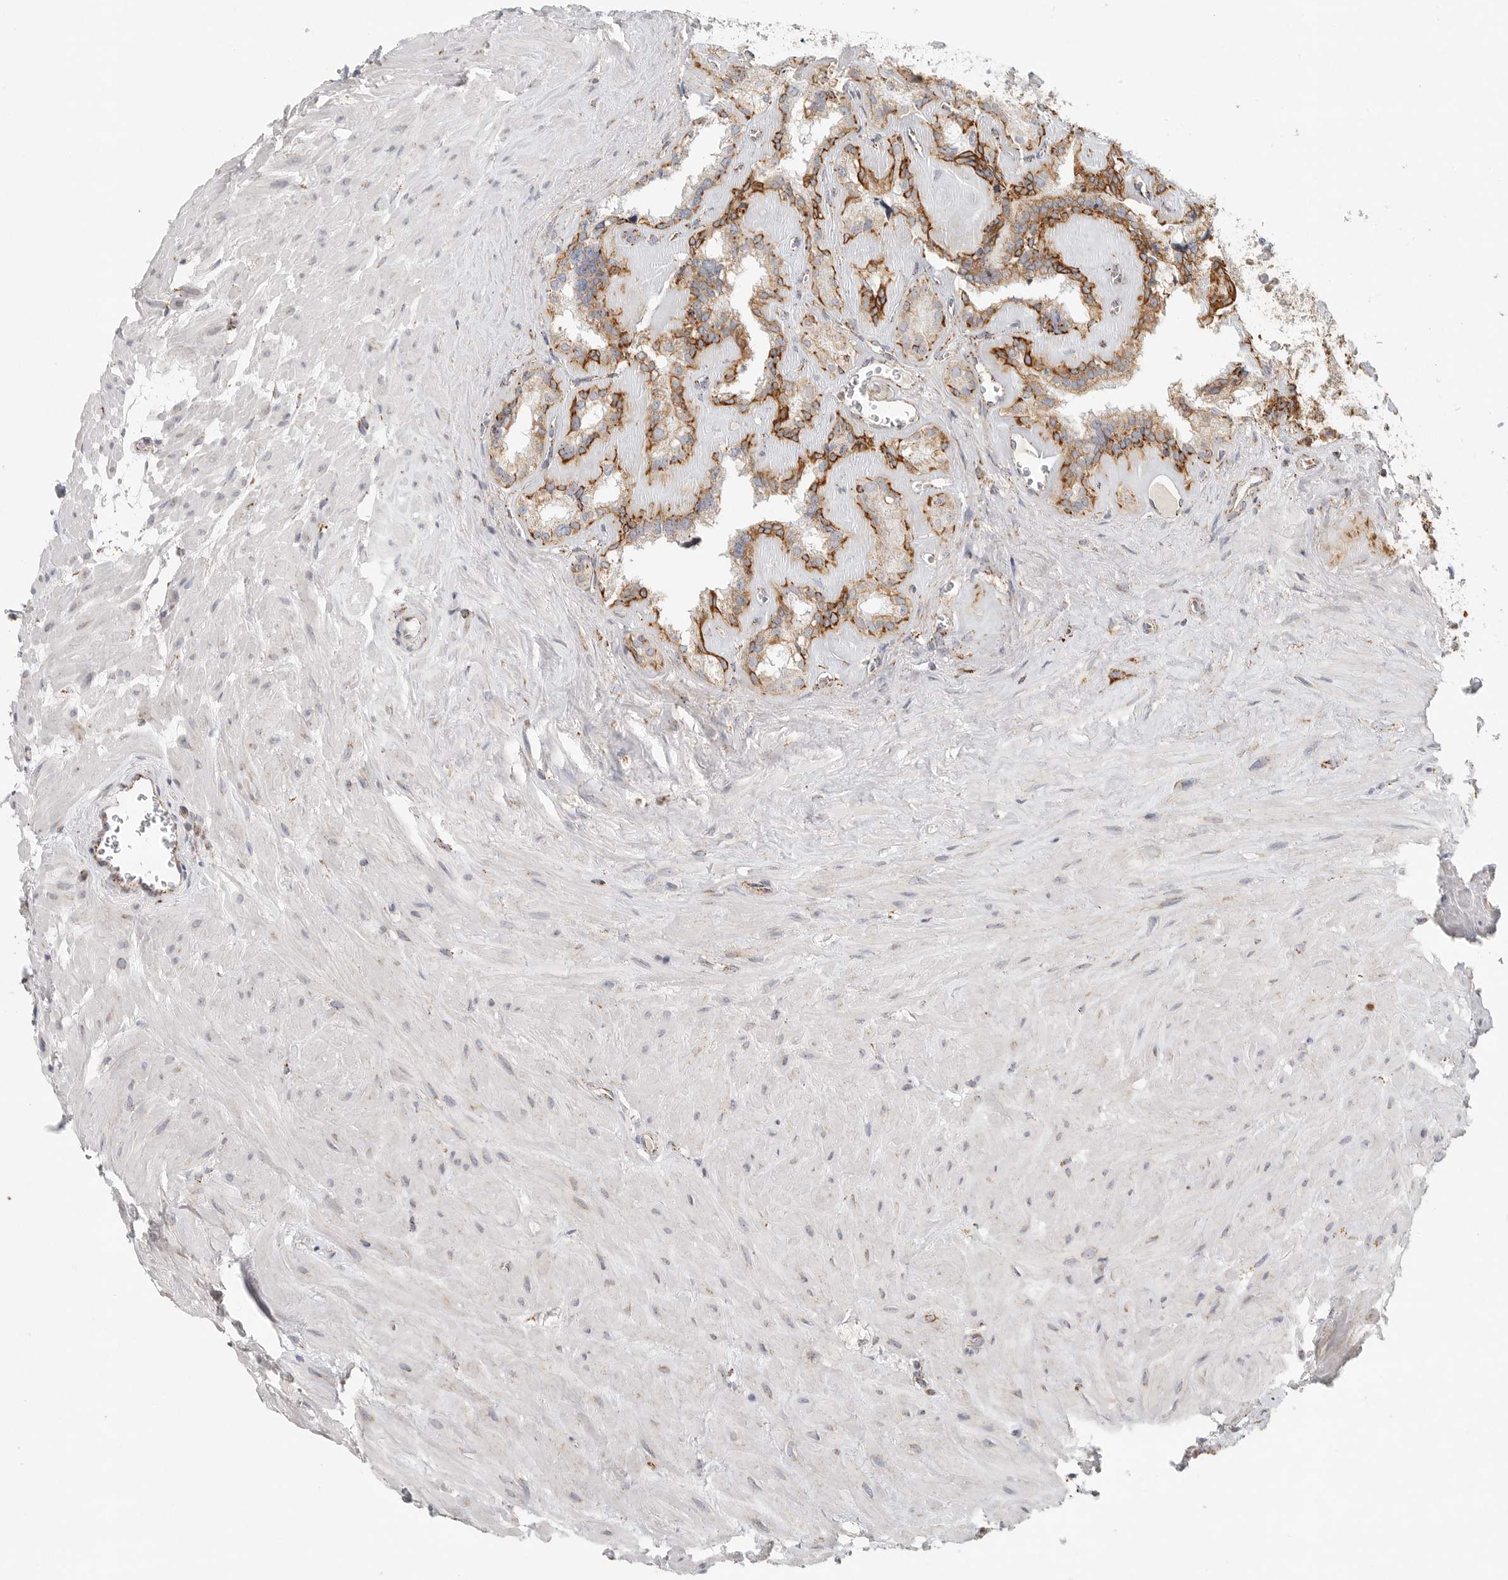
{"staining": {"intensity": "moderate", "quantity": ">75%", "location": "cytoplasmic/membranous"}, "tissue": "seminal vesicle", "cell_type": "Glandular cells", "image_type": "normal", "snomed": [{"axis": "morphology", "description": "Normal tissue, NOS"}, {"axis": "topography", "description": "Prostate"}, {"axis": "topography", "description": "Seminal veicle"}], "caption": "Immunohistochemistry (IHC) micrograph of unremarkable human seminal vesicle stained for a protein (brown), which reveals medium levels of moderate cytoplasmic/membranous expression in about >75% of glandular cells.", "gene": "SLC25A26", "patient": {"sex": "male", "age": 59}}